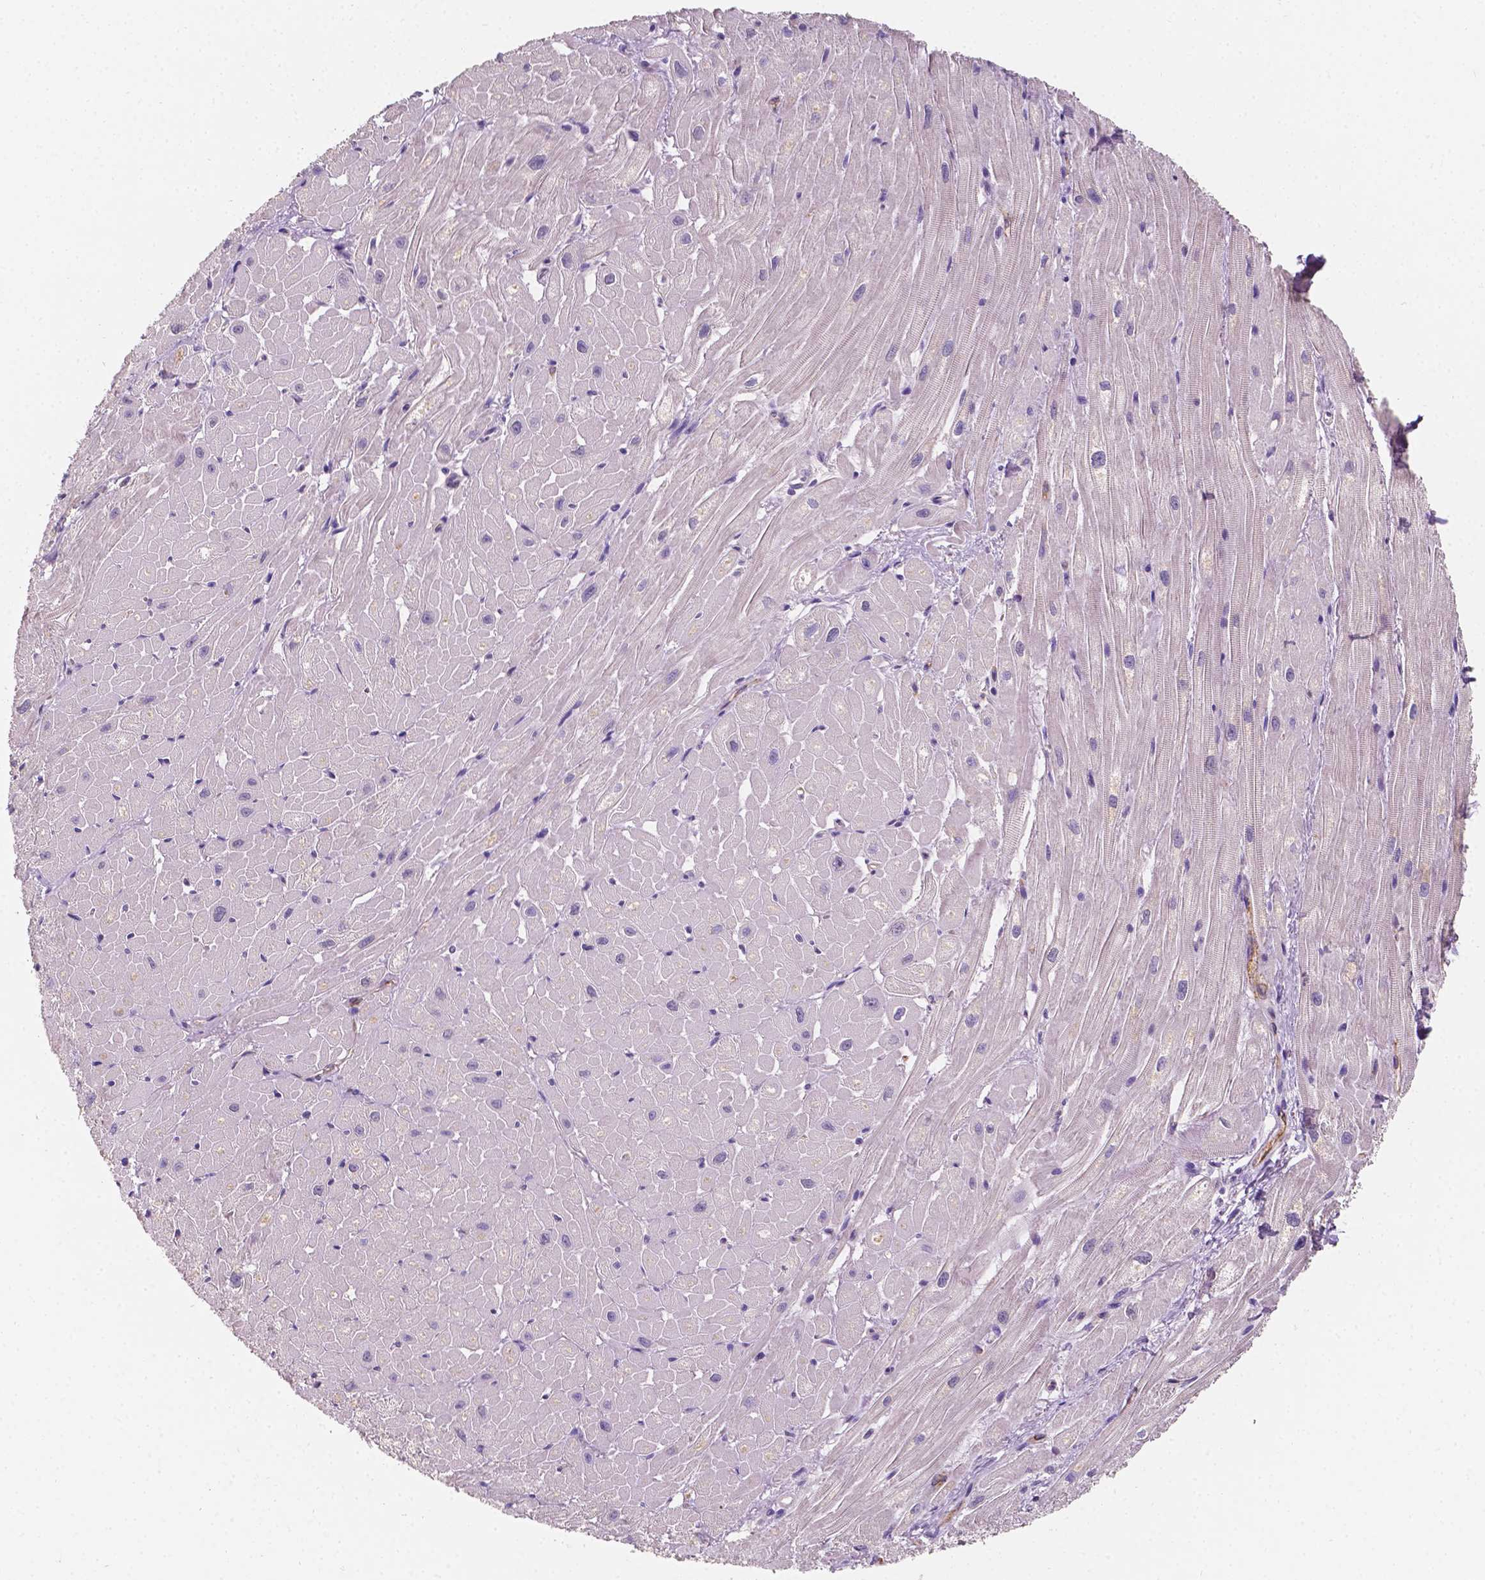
{"staining": {"intensity": "negative", "quantity": "none", "location": "none"}, "tissue": "heart muscle", "cell_type": "Cardiomyocytes", "image_type": "normal", "snomed": [{"axis": "morphology", "description": "Normal tissue, NOS"}, {"axis": "topography", "description": "Heart"}], "caption": "This is a histopathology image of immunohistochemistry staining of normal heart muscle, which shows no staining in cardiomyocytes.", "gene": "SLC22A4", "patient": {"sex": "male", "age": 62}}